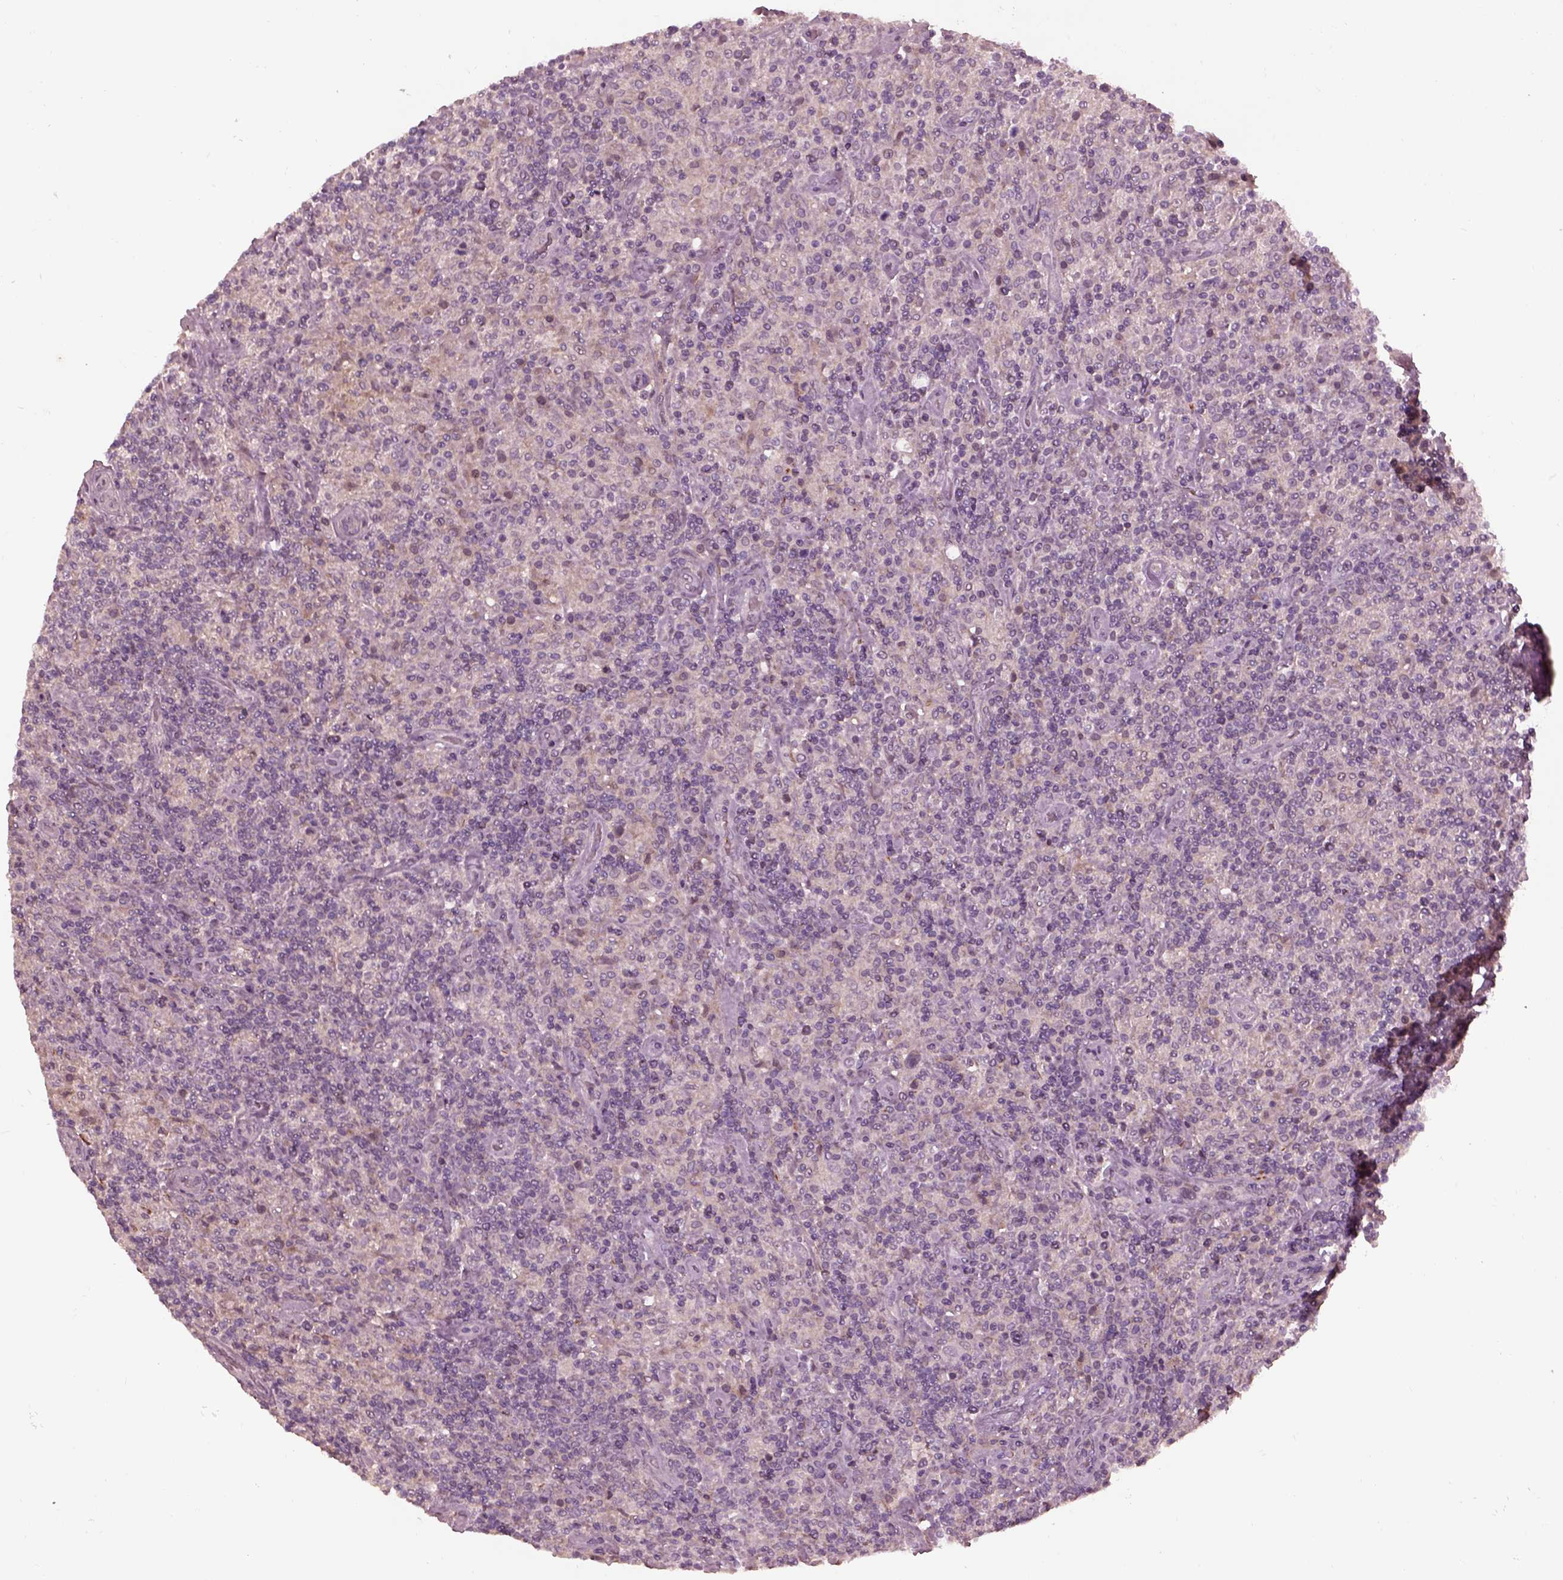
{"staining": {"intensity": "negative", "quantity": "none", "location": "none"}, "tissue": "lymphoma", "cell_type": "Tumor cells", "image_type": "cancer", "snomed": [{"axis": "morphology", "description": "Hodgkin's disease, NOS"}, {"axis": "topography", "description": "Lymph node"}], "caption": "Immunohistochemical staining of lymphoma displays no significant expression in tumor cells.", "gene": "EFEMP1", "patient": {"sex": "male", "age": 70}}